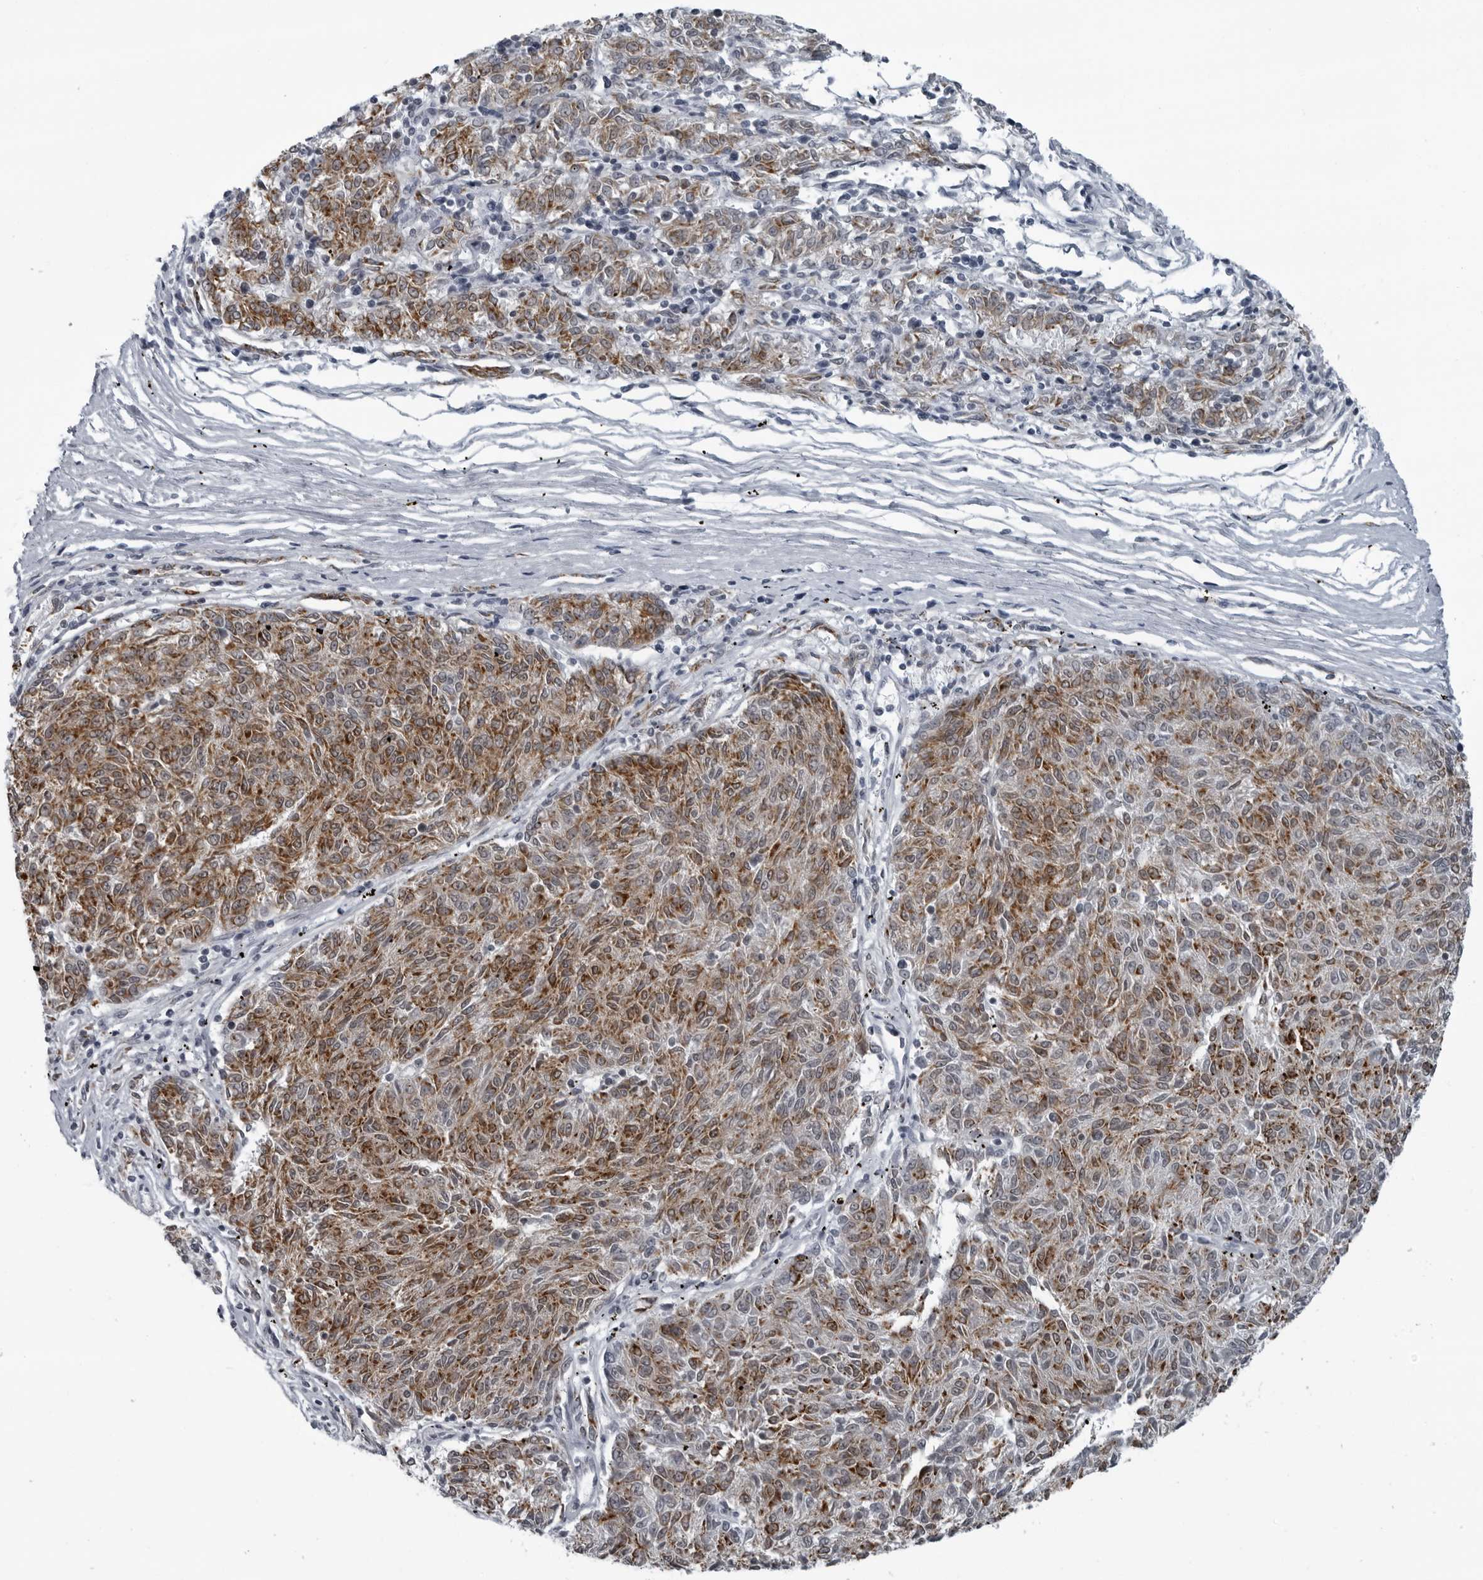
{"staining": {"intensity": "moderate", "quantity": ">75%", "location": "cytoplasmic/membranous"}, "tissue": "melanoma", "cell_type": "Tumor cells", "image_type": "cancer", "snomed": [{"axis": "morphology", "description": "Malignant melanoma, NOS"}, {"axis": "topography", "description": "Skin"}], "caption": "Tumor cells demonstrate medium levels of moderate cytoplasmic/membranous staining in approximately >75% of cells in melanoma.", "gene": "RTCA", "patient": {"sex": "female", "age": 72}}